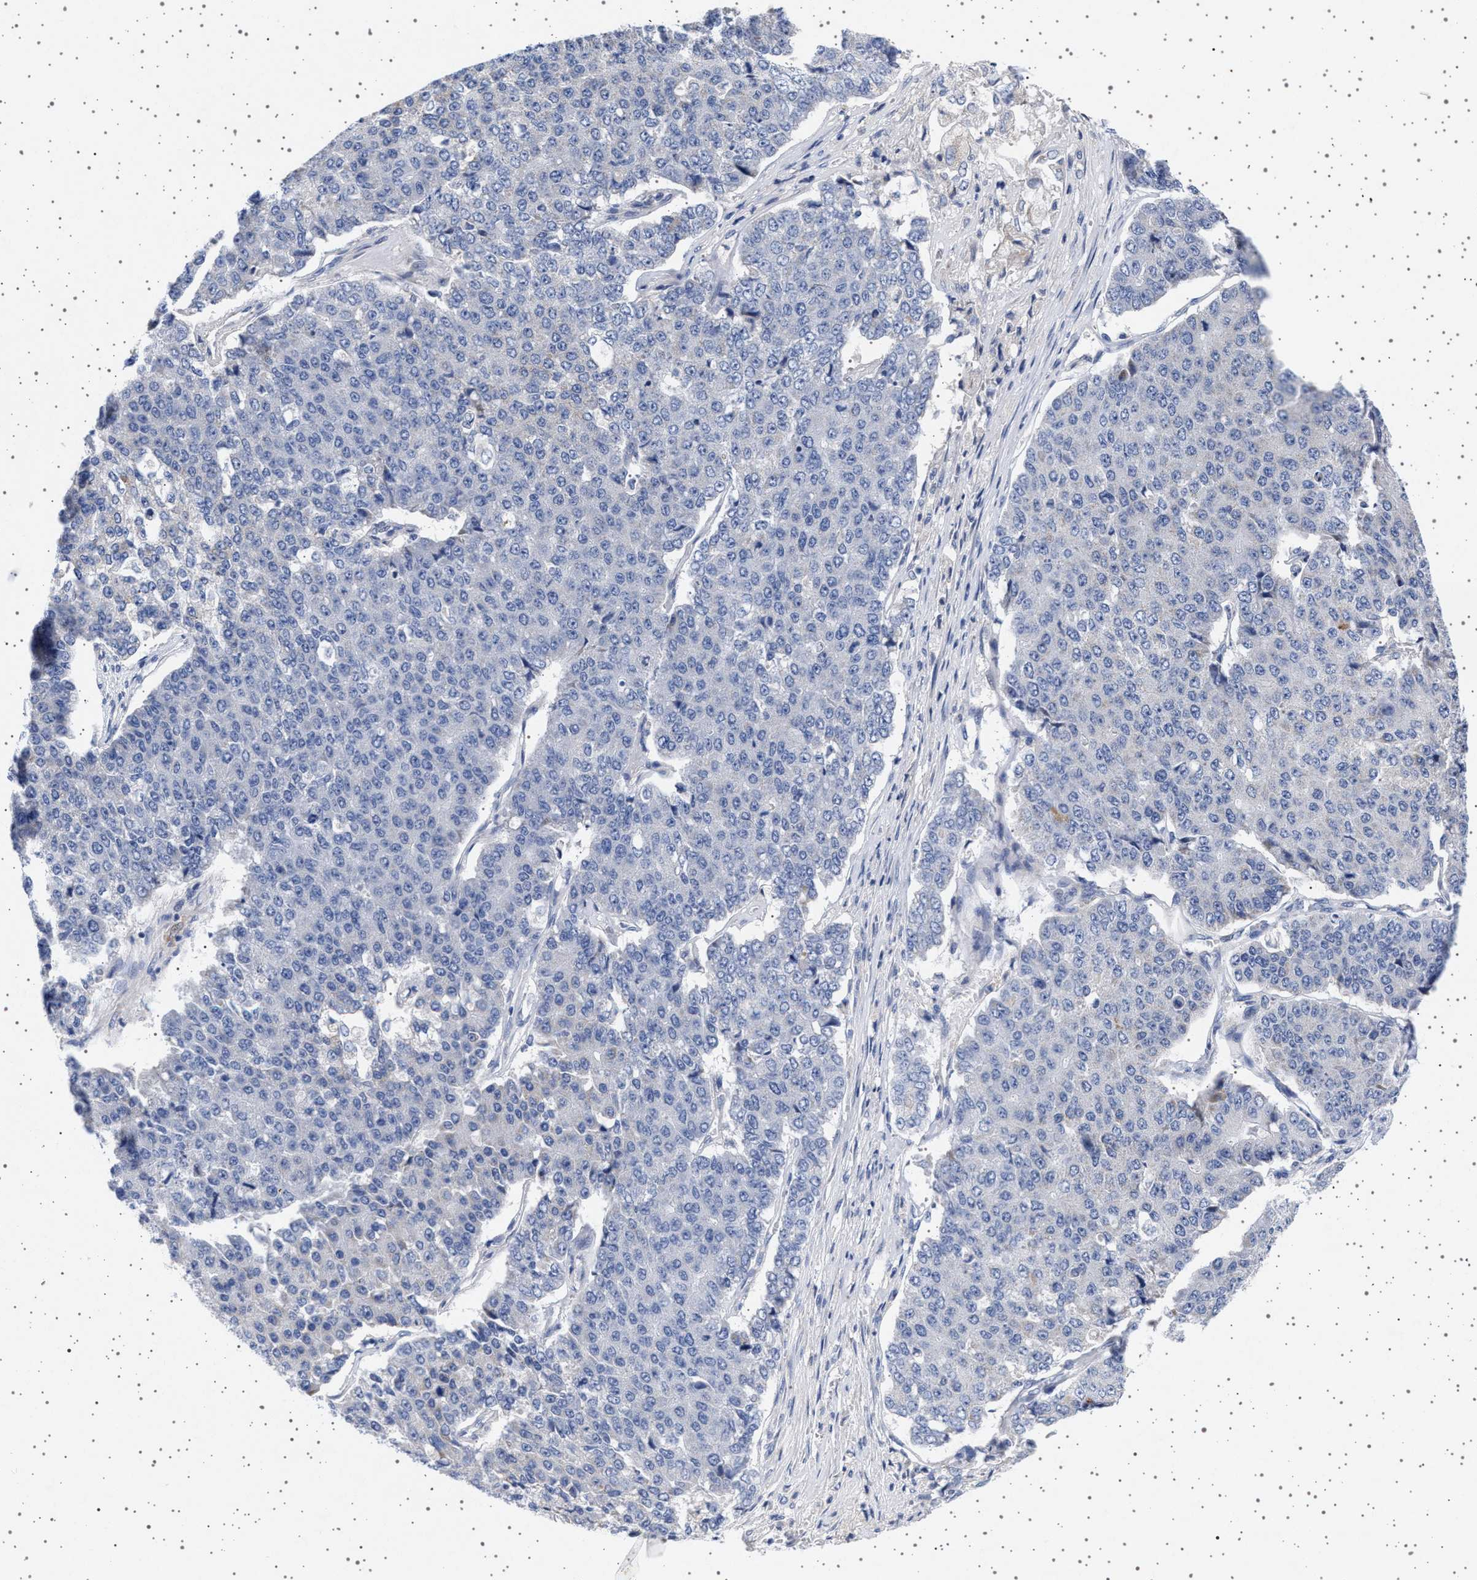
{"staining": {"intensity": "negative", "quantity": "none", "location": "none"}, "tissue": "pancreatic cancer", "cell_type": "Tumor cells", "image_type": "cancer", "snomed": [{"axis": "morphology", "description": "Adenocarcinoma, NOS"}, {"axis": "topography", "description": "Pancreas"}], "caption": "Immunohistochemical staining of human pancreatic adenocarcinoma demonstrates no significant staining in tumor cells. (Stains: DAB (3,3'-diaminobenzidine) immunohistochemistry (IHC) with hematoxylin counter stain, Microscopy: brightfield microscopy at high magnification).", "gene": "TRMT10B", "patient": {"sex": "male", "age": 50}}